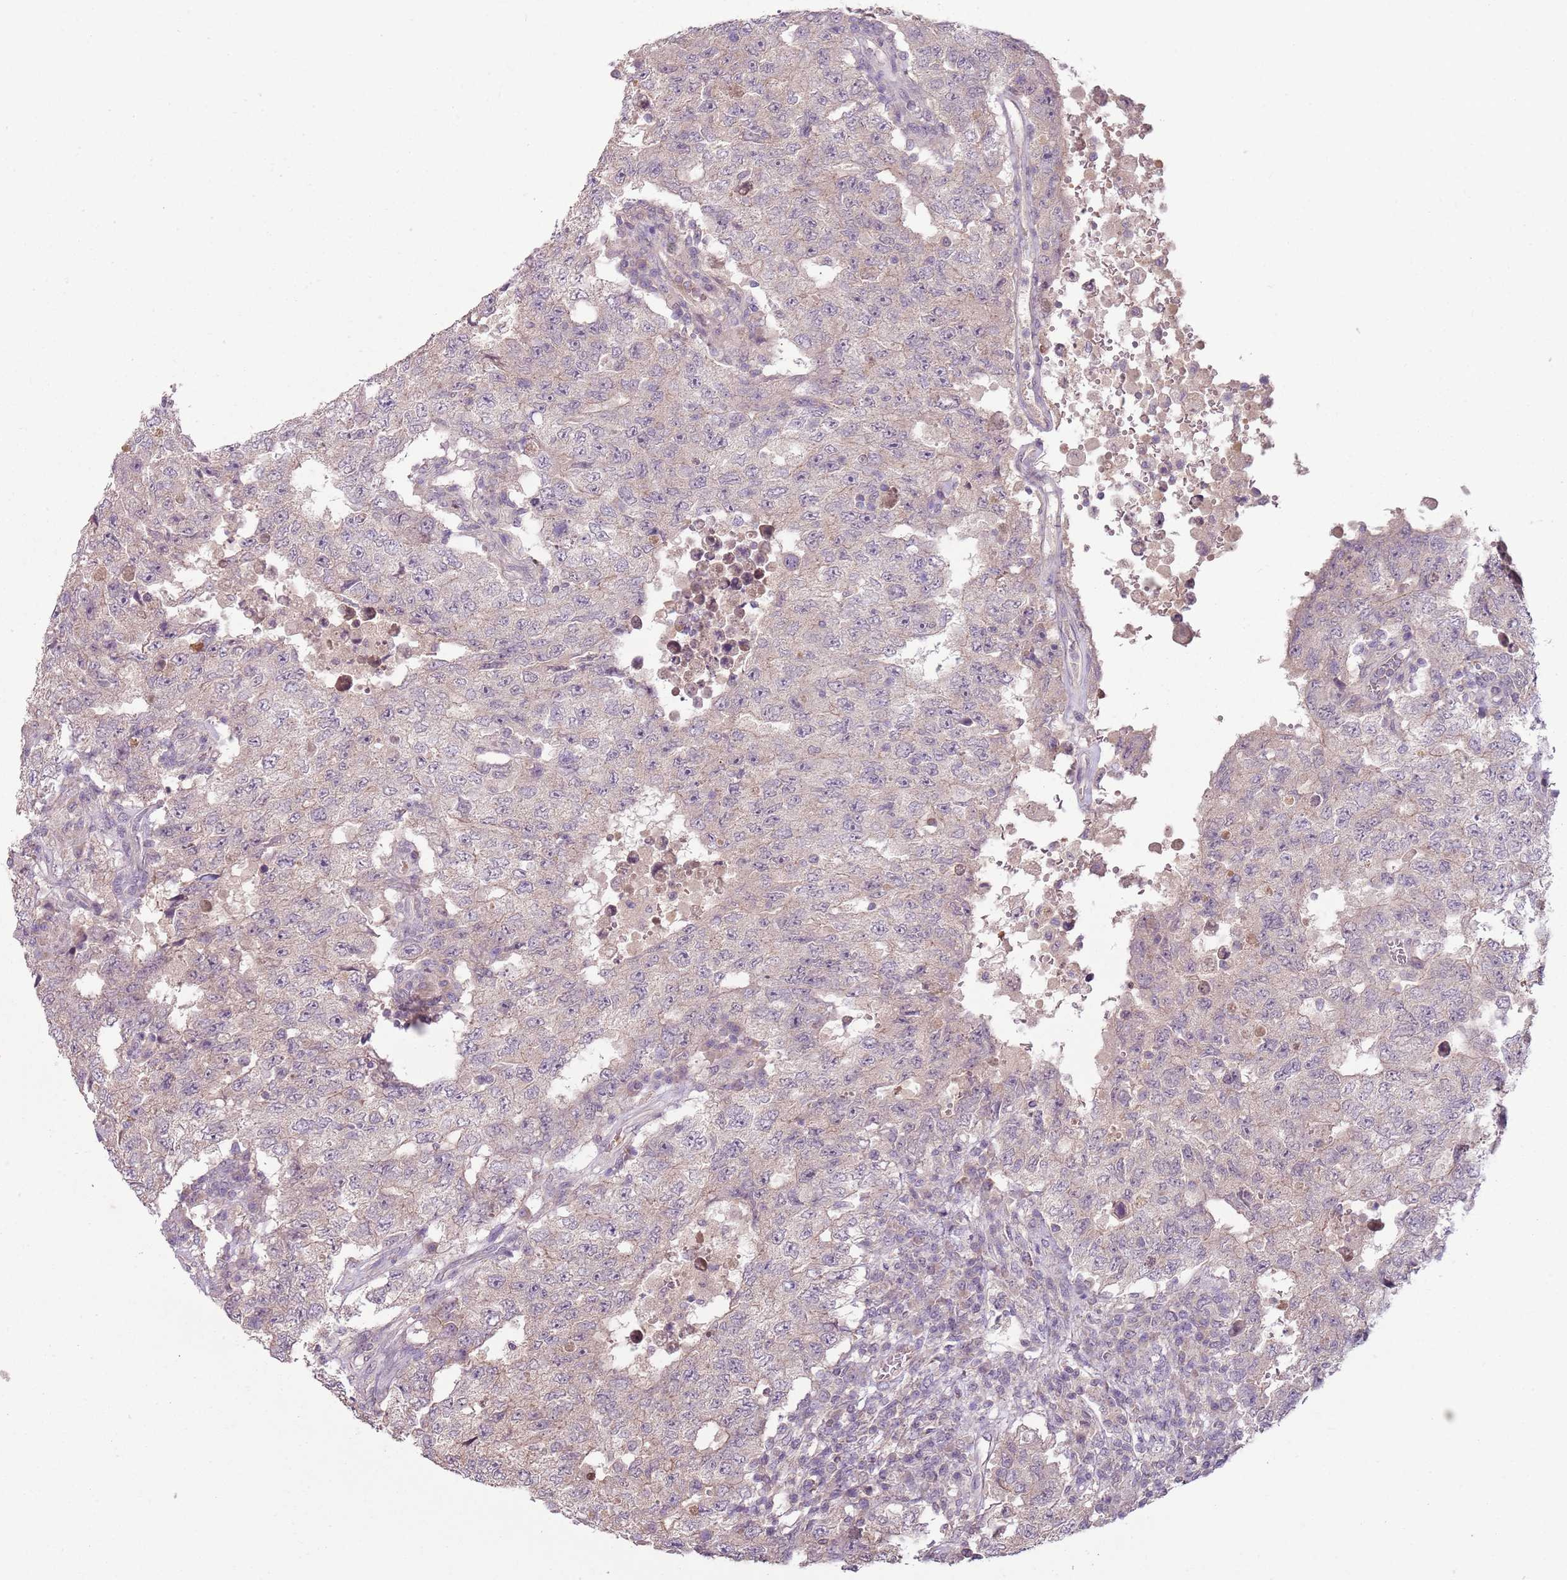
{"staining": {"intensity": "negative", "quantity": "none", "location": "none"}, "tissue": "testis cancer", "cell_type": "Tumor cells", "image_type": "cancer", "snomed": [{"axis": "morphology", "description": "Carcinoma, Embryonal, NOS"}, {"axis": "topography", "description": "Testis"}], "caption": "Micrograph shows no significant protein positivity in tumor cells of embryonal carcinoma (testis).", "gene": "TEKT4", "patient": {"sex": "male", "age": 26}}